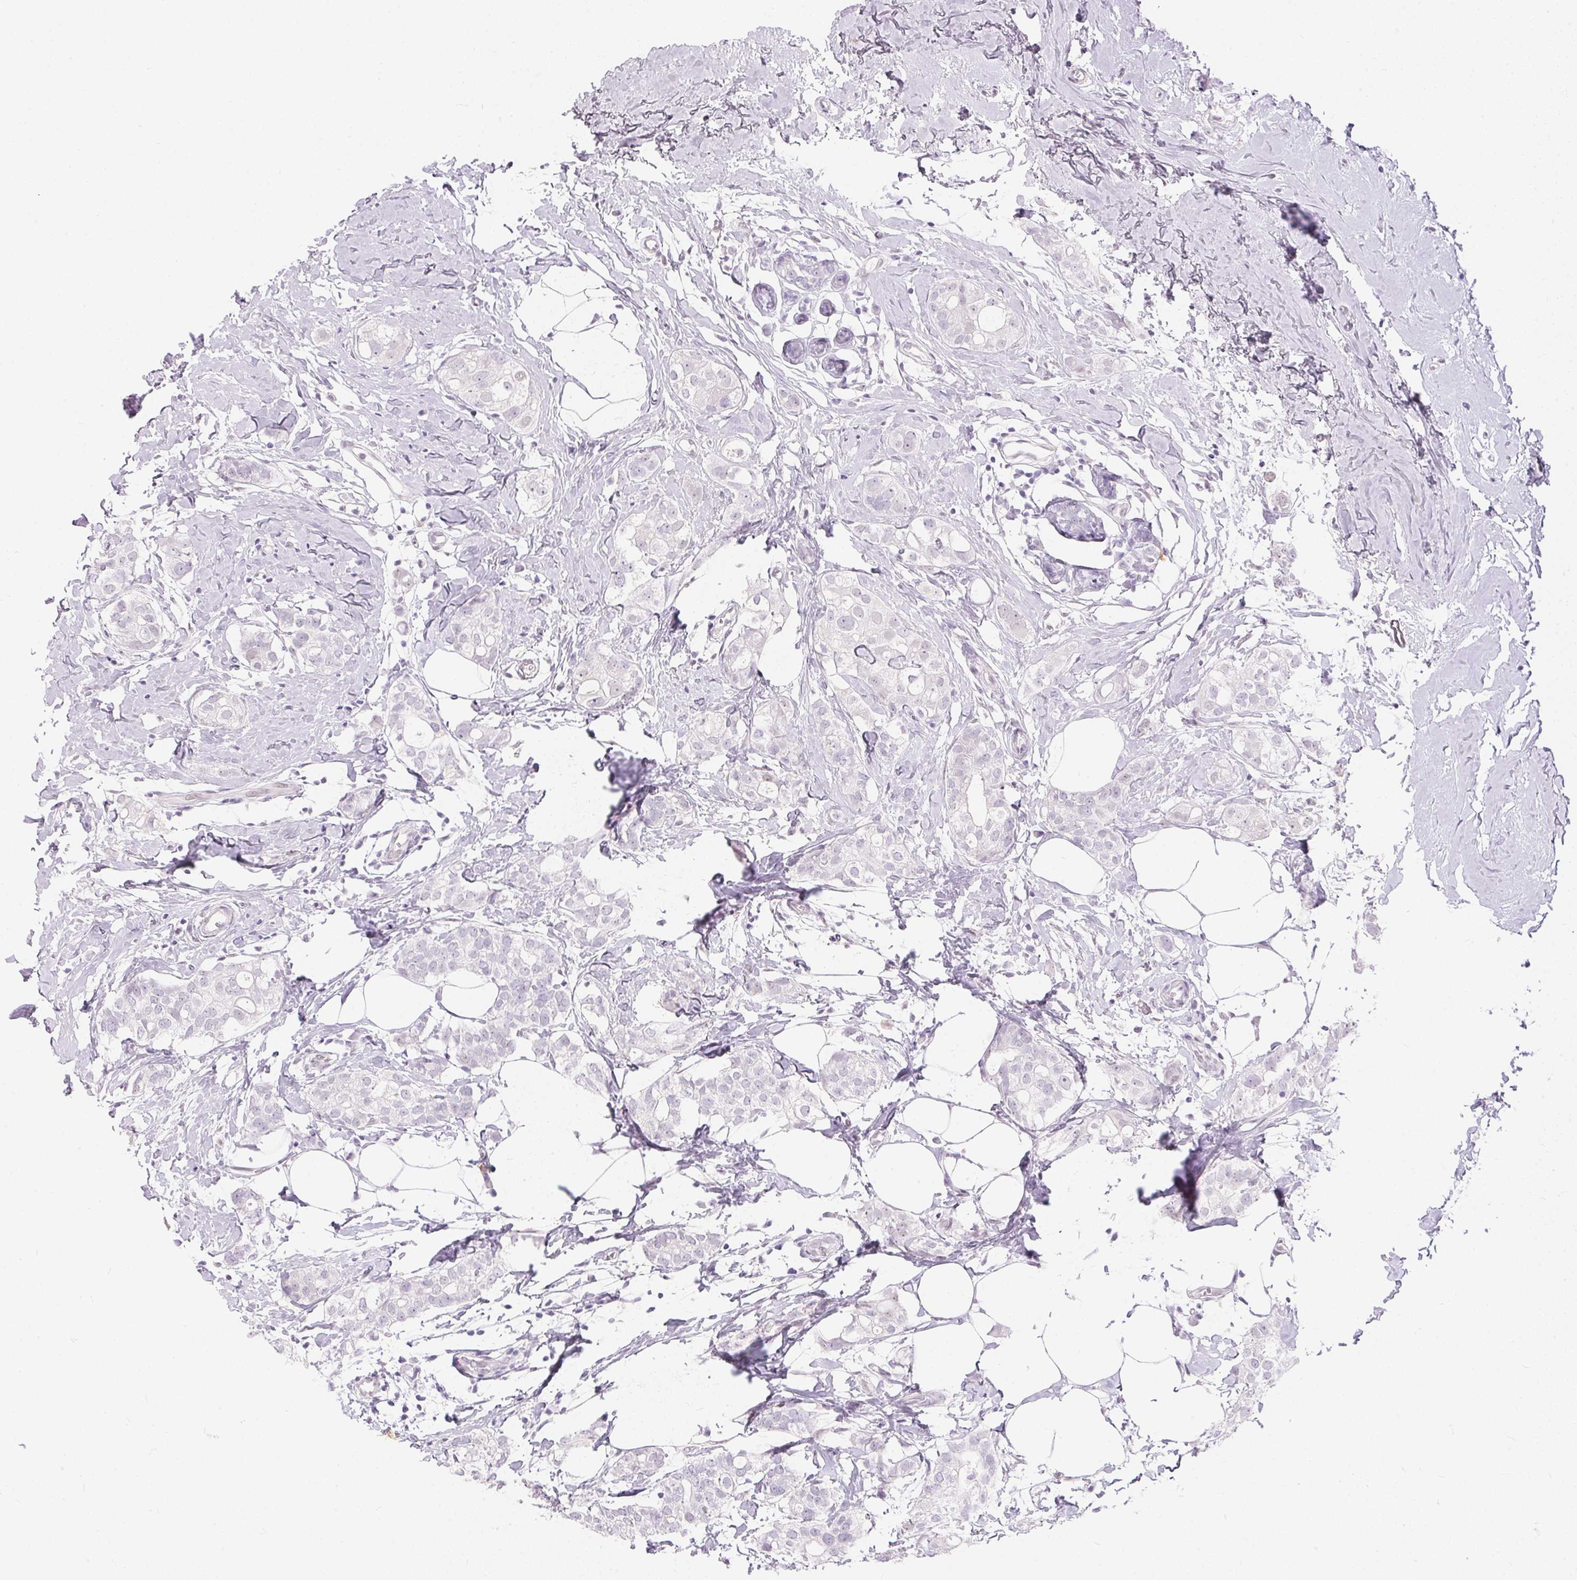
{"staining": {"intensity": "negative", "quantity": "none", "location": "none"}, "tissue": "breast cancer", "cell_type": "Tumor cells", "image_type": "cancer", "snomed": [{"axis": "morphology", "description": "Duct carcinoma"}, {"axis": "topography", "description": "Breast"}], "caption": "A high-resolution photomicrograph shows immunohistochemistry staining of breast infiltrating ductal carcinoma, which displays no significant expression in tumor cells. (Stains: DAB (3,3'-diaminobenzidine) immunohistochemistry (IHC) with hematoxylin counter stain, Microscopy: brightfield microscopy at high magnification).", "gene": "GBP6", "patient": {"sex": "female", "age": 40}}